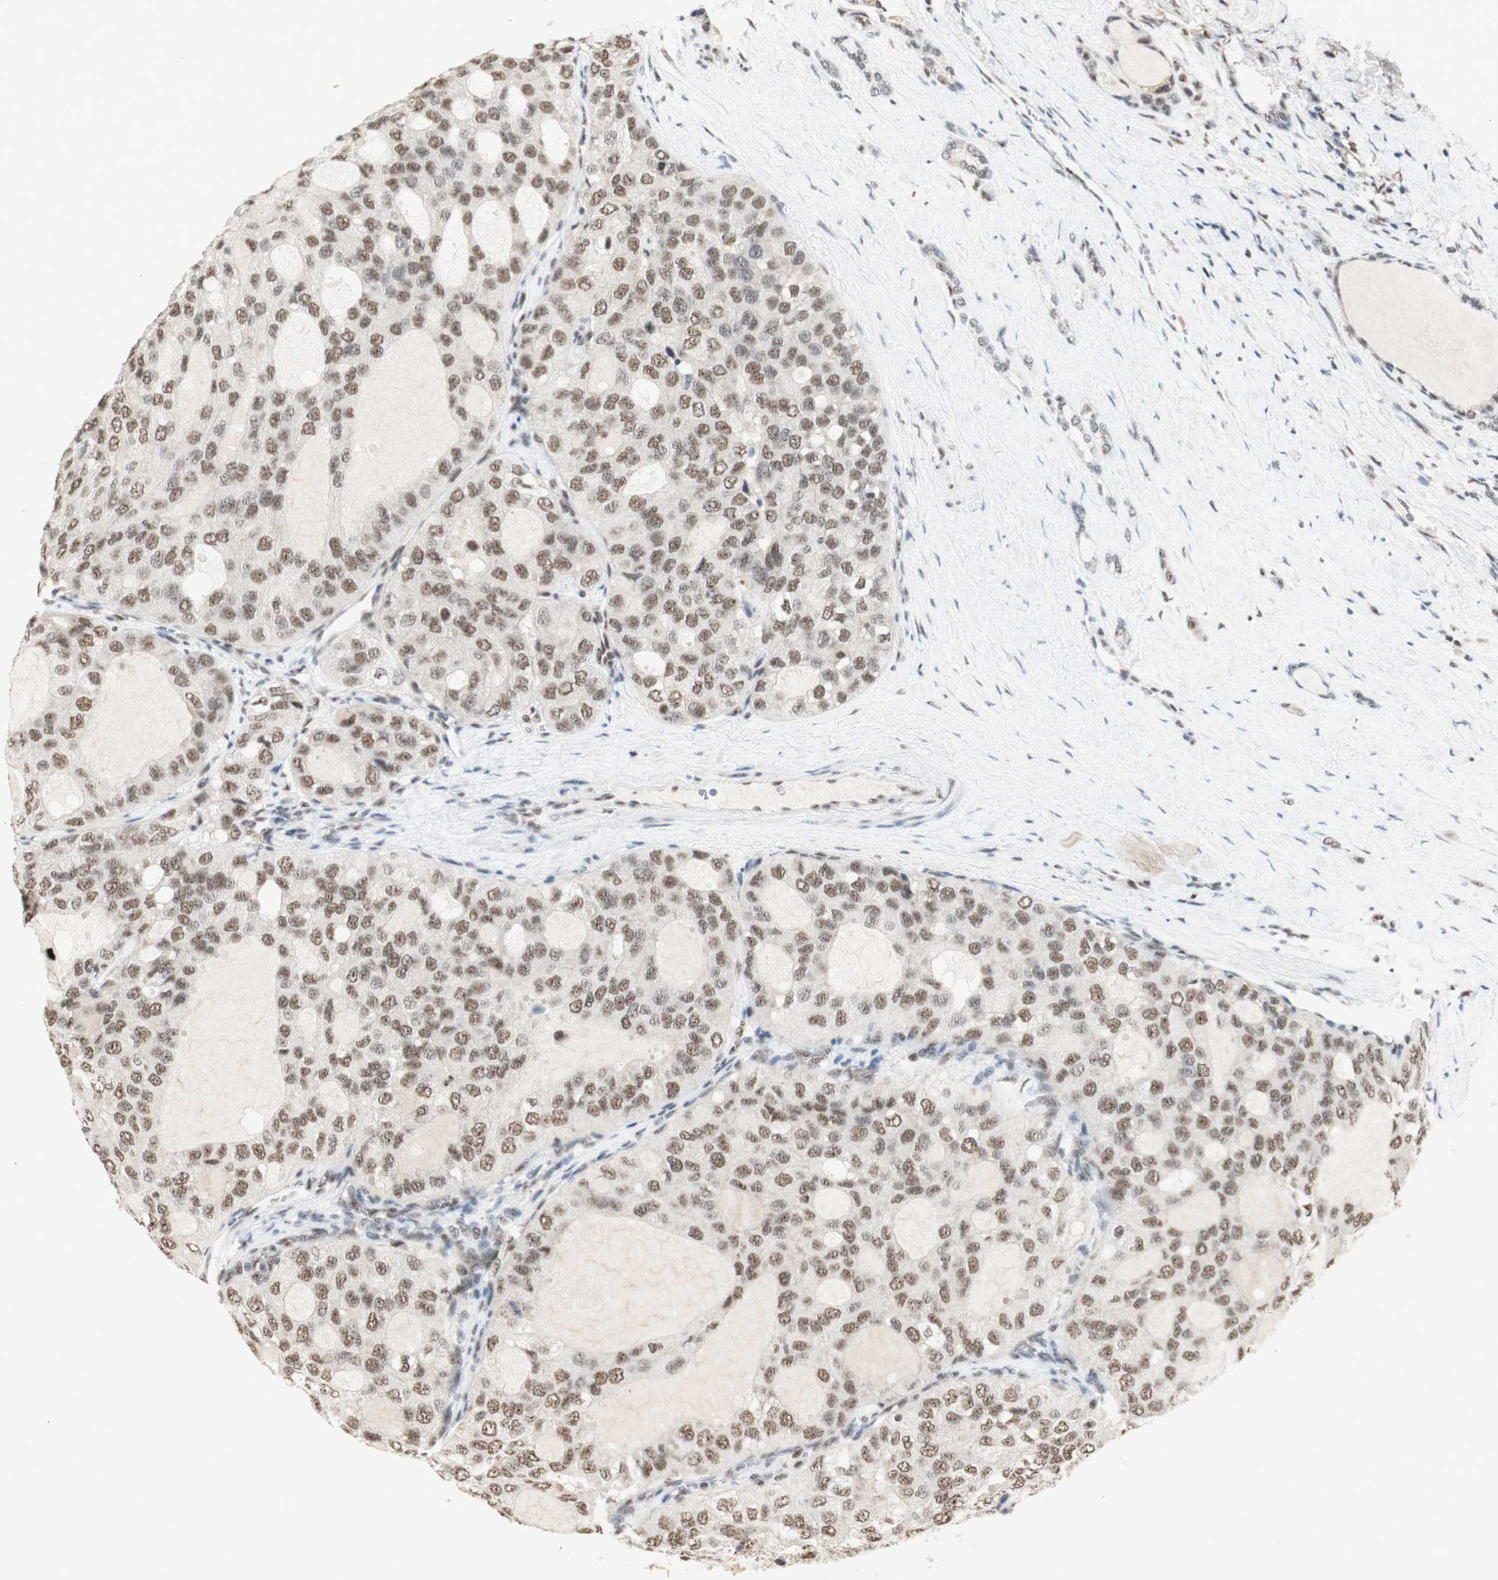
{"staining": {"intensity": "moderate", "quantity": ">75%", "location": "nuclear"}, "tissue": "thyroid cancer", "cell_type": "Tumor cells", "image_type": "cancer", "snomed": [{"axis": "morphology", "description": "Follicular adenoma carcinoma, NOS"}, {"axis": "topography", "description": "Thyroid gland"}], "caption": "Immunohistochemical staining of human thyroid follicular adenoma carcinoma demonstrates medium levels of moderate nuclear protein positivity in about >75% of tumor cells.", "gene": "SNRPB", "patient": {"sex": "male", "age": 75}}